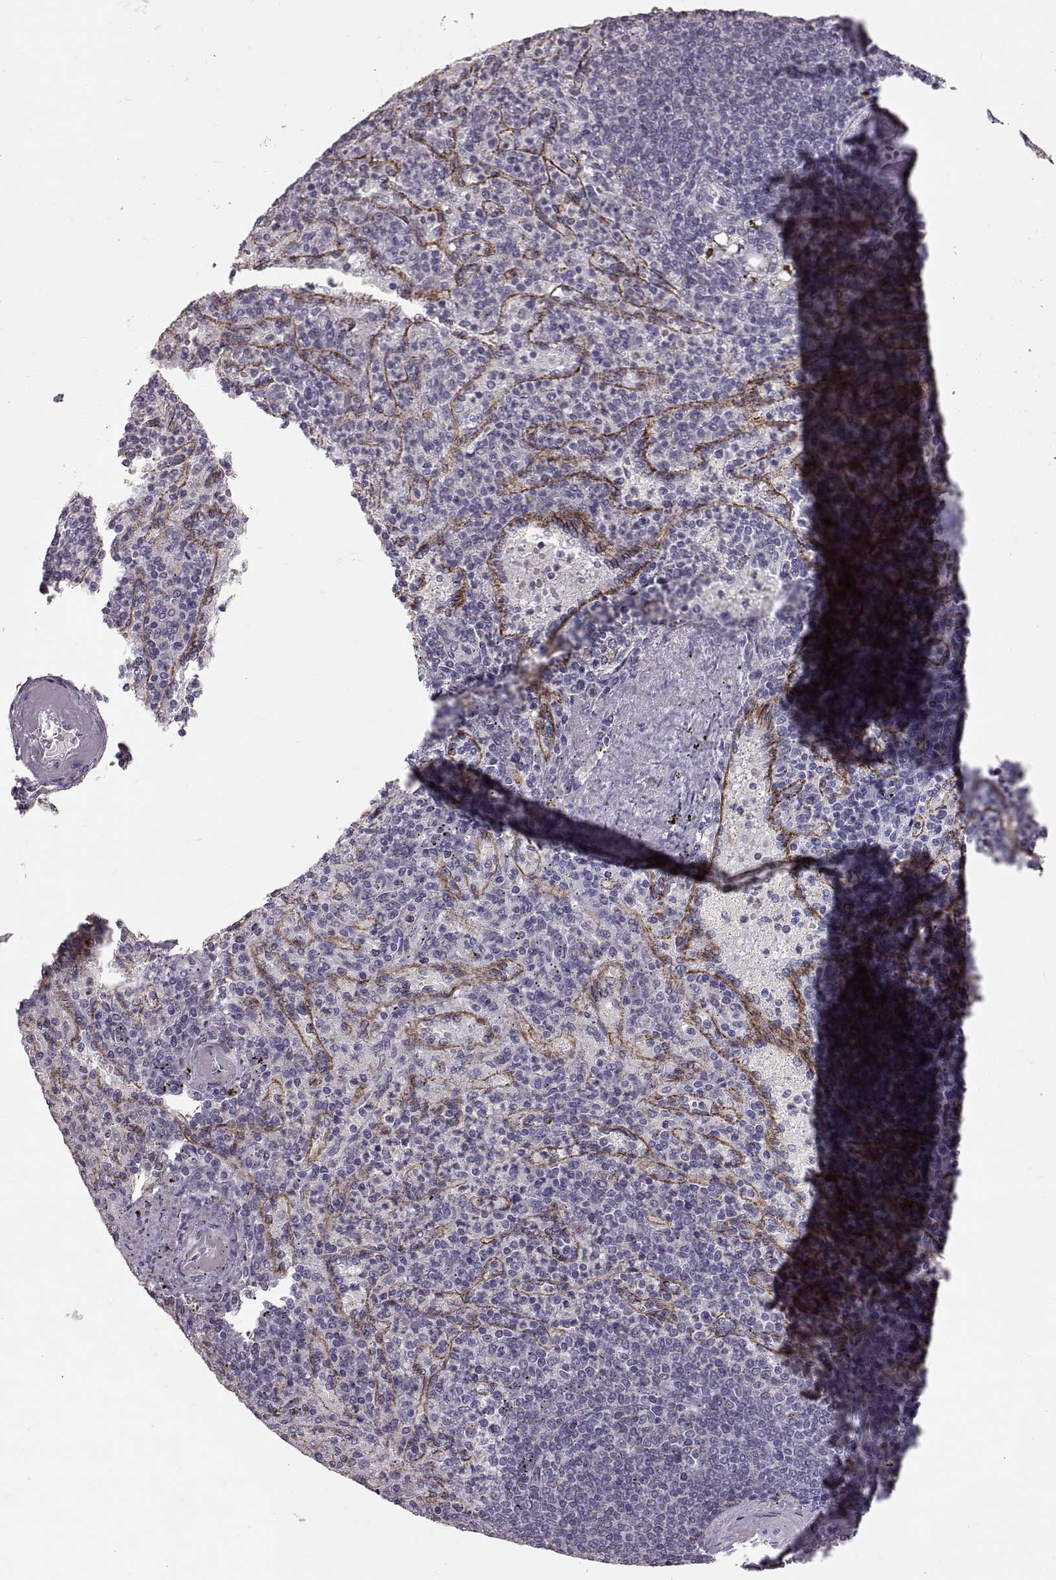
{"staining": {"intensity": "negative", "quantity": "none", "location": "none"}, "tissue": "spleen", "cell_type": "Cells in red pulp", "image_type": "normal", "snomed": [{"axis": "morphology", "description": "Normal tissue, NOS"}, {"axis": "topography", "description": "Spleen"}], "caption": "Micrograph shows no protein expression in cells in red pulp of unremarkable spleen. (Brightfield microscopy of DAB immunohistochemistry (IHC) at high magnification).", "gene": "CDH2", "patient": {"sex": "female", "age": 74}}